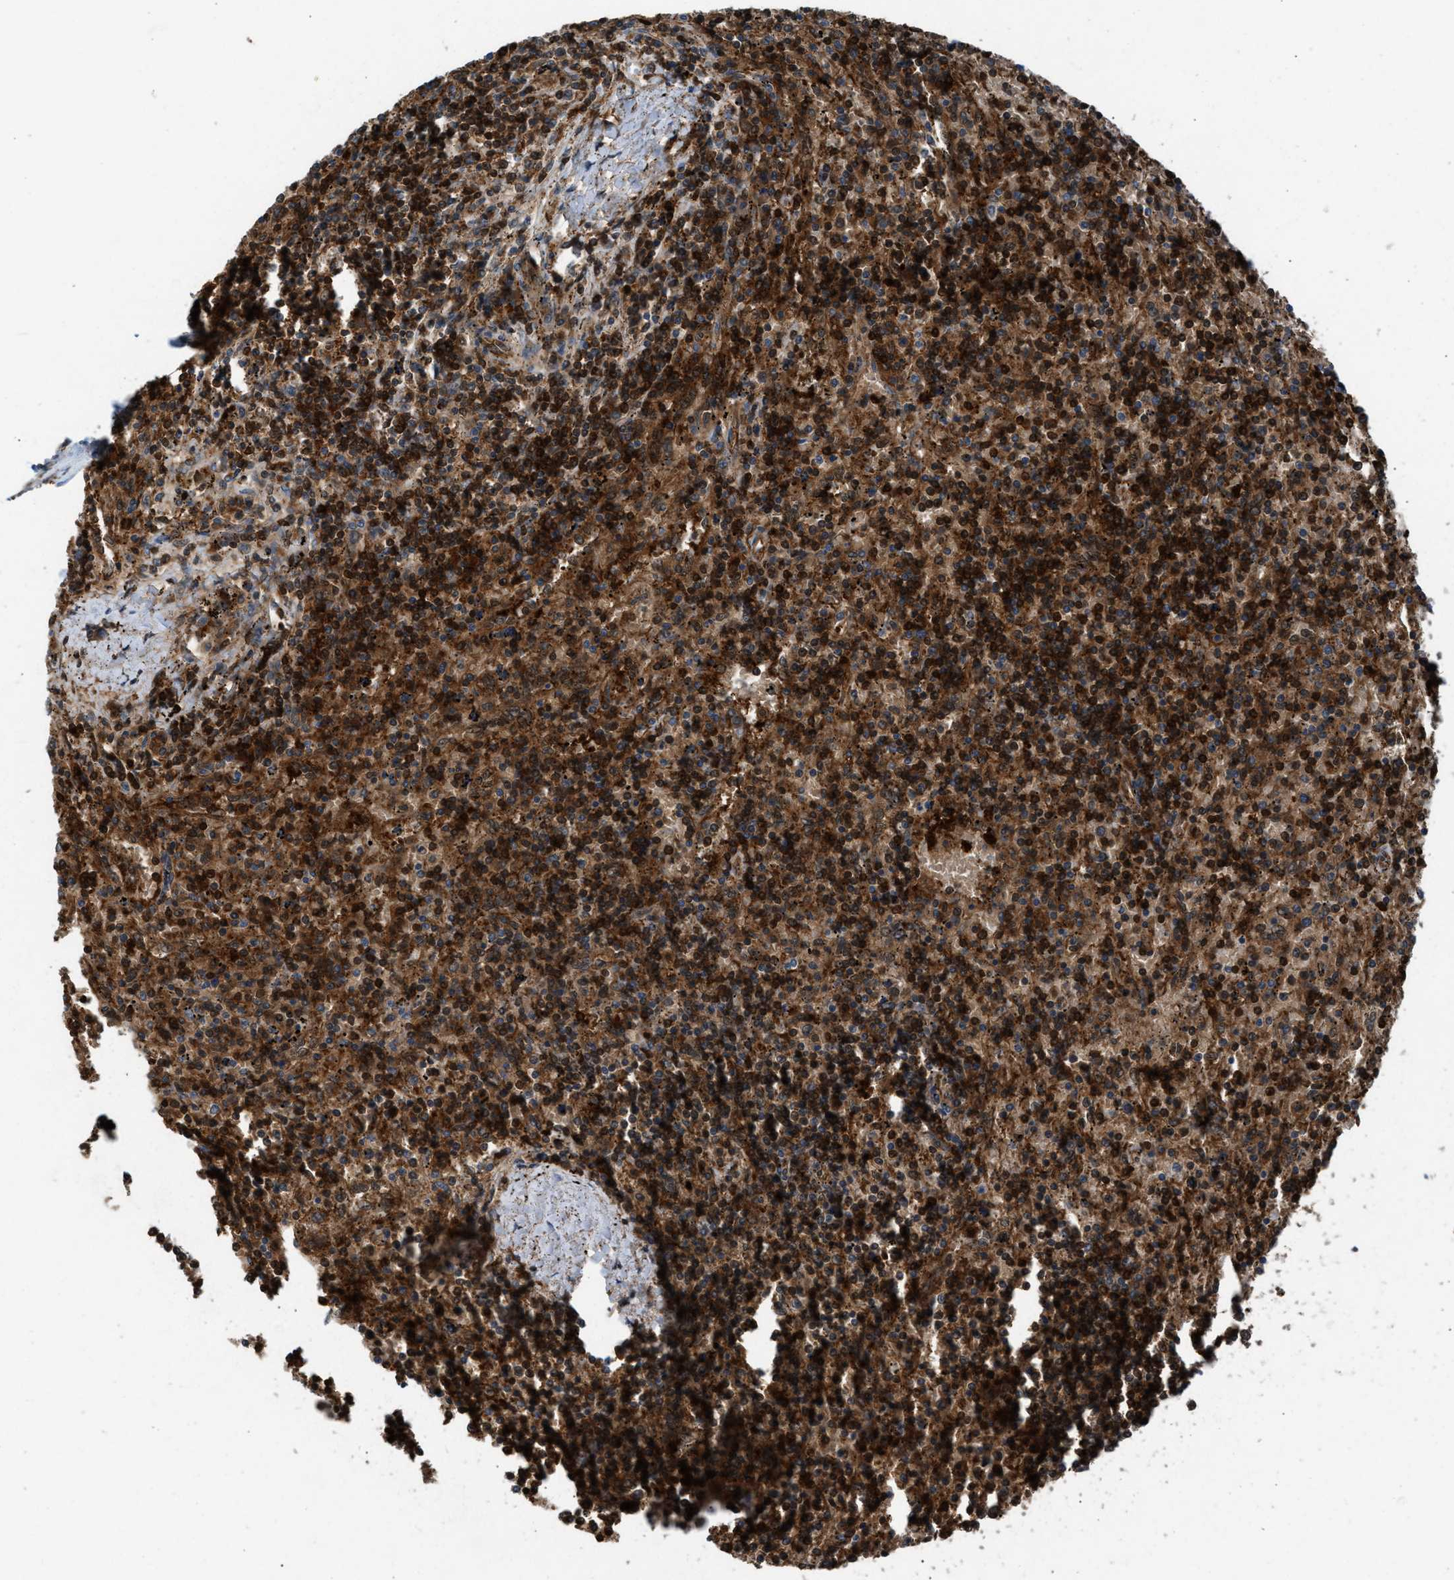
{"staining": {"intensity": "strong", "quantity": ">75%", "location": "cytoplasmic/membranous"}, "tissue": "lymphoma", "cell_type": "Tumor cells", "image_type": "cancer", "snomed": [{"axis": "morphology", "description": "Malignant lymphoma, non-Hodgkin's type, Low grade"}, {"axis": "topography", "description": "Spleen"}], "caption": "This is a micrograph of immunohistochemistry (IHC) staining of lymphoma, which shows strong expression in the cytoplasmic/membranous of tumor cells.", "gene": "TPK1", "patient": {"sex": "male", "age": 76}}